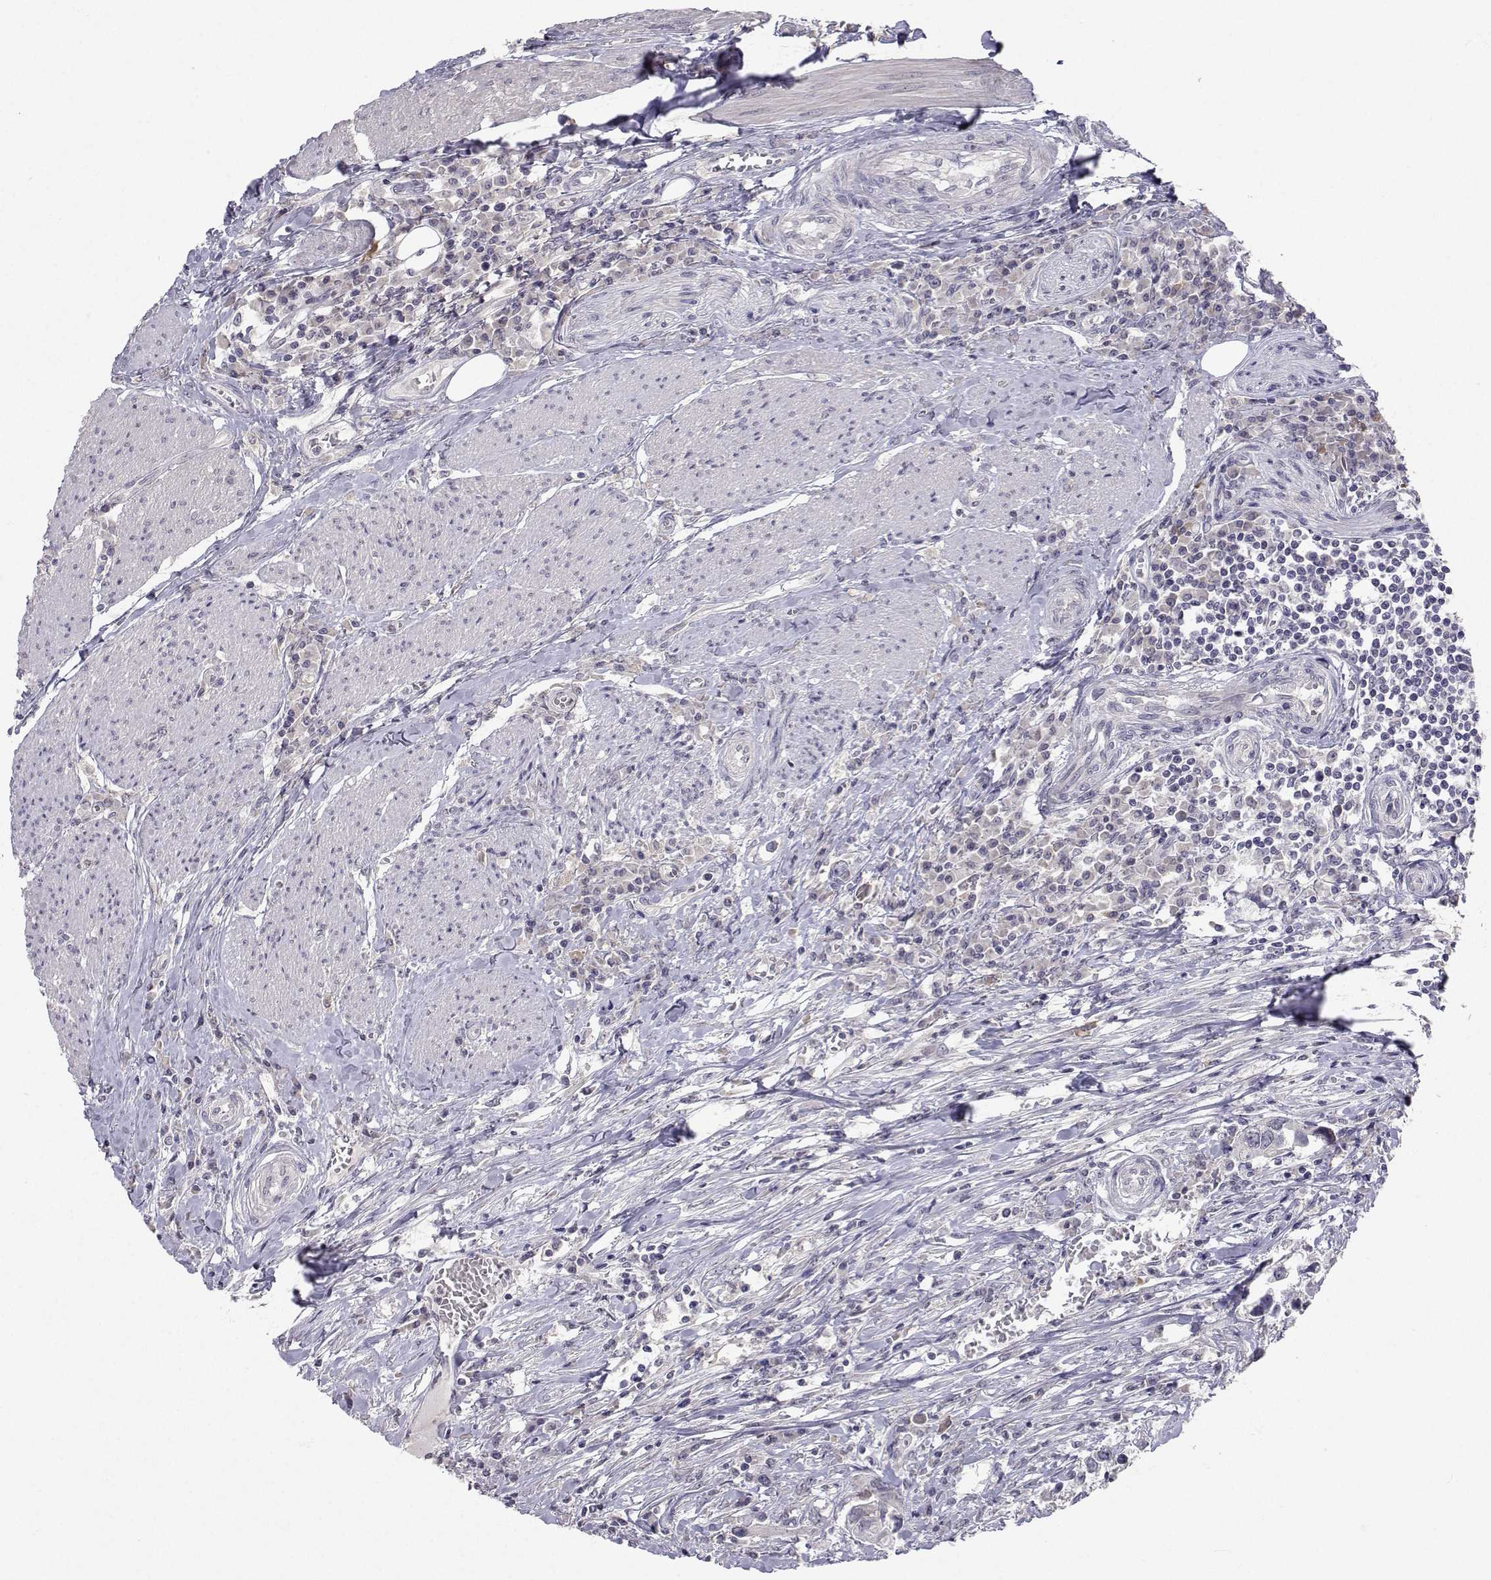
{"staining": {"intensity": "negative", "quantity": "none", "location": "none"}, "tissue": "urothelial cancer", "cell_type": "Tumor cells", "image_type": "cancer", "snomed": [{"axis": "morphology", "description": "Urothelial carcinoma, NOS"}, {"axis": "morphology", "description": "Urothelial carcinoma, High grade"}, {"axis": "topography", "description": "Urinary bladder"}], "caption": "Transitional cell carcinoma was stained to show a protein in brown. There is no significant expression in tumor cells. The staining was performed using DAB (3,3'-diaminobenzidine) to visualize the protein expression in brown, while the nuclei were stained in blue with hematoxylin (Magnification: 20x).", "gene": "SLC6A3", "patient": {"sex": "male", "age": 63}}